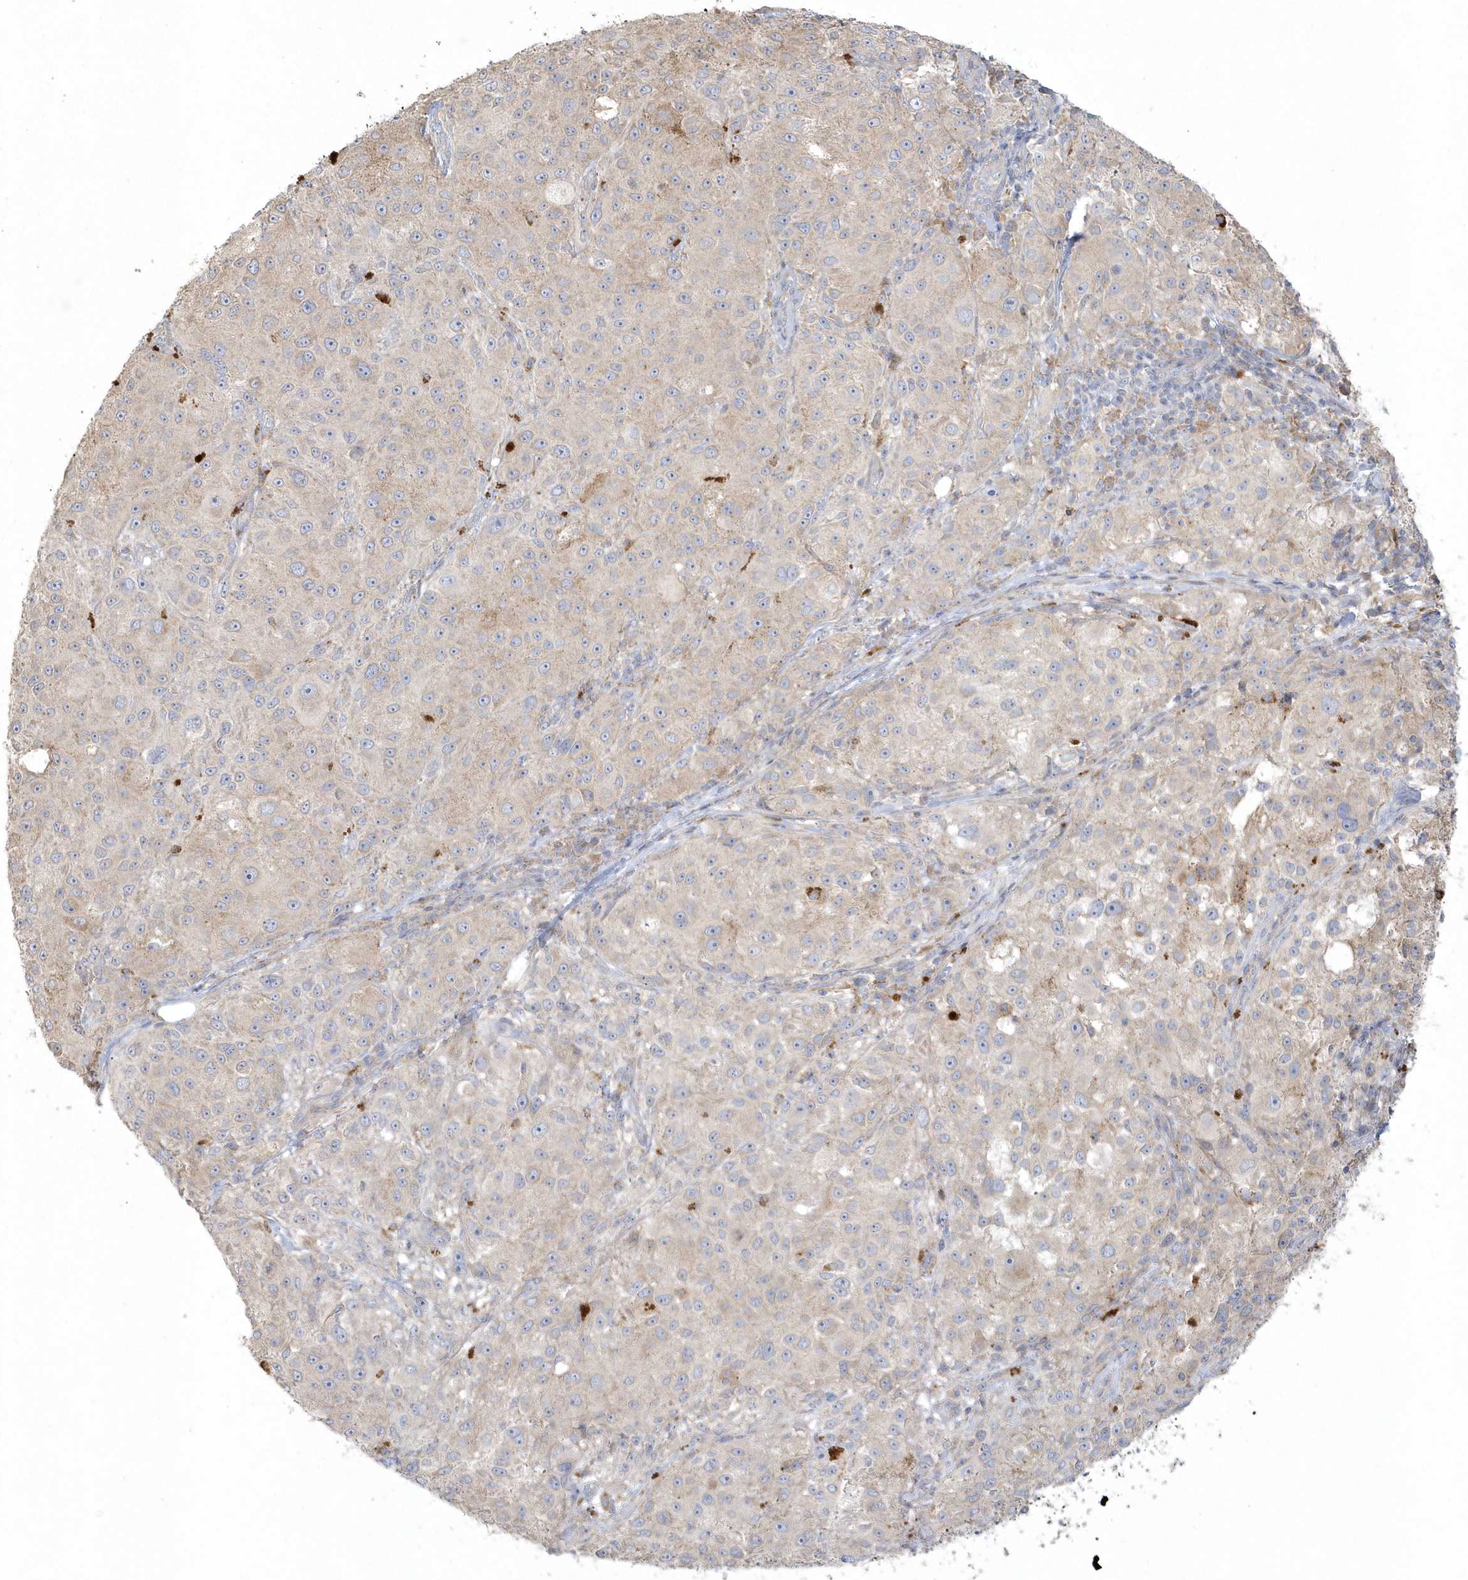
{"staining": {"intensity": "weak", "quantity": "<25%", "location": "cytoplasmic/membranous"}, "tissue": "melanoma", "cell_type": "Tumor cells", "image_type": "cancer", "snomed": [{"axis": "morphology", "description": "Necrosis, NOS"}, {"axis": "morphology", "description": "Malignant melanoma, NOS"}, {"axis": "topography", "description": "Skin"}], "caption": "Micrograph shows no protein positivity in tumor cells of melanoma tissue.", "gene": "BLTP3A", "patient": {"sex": "female", "age": 87}}